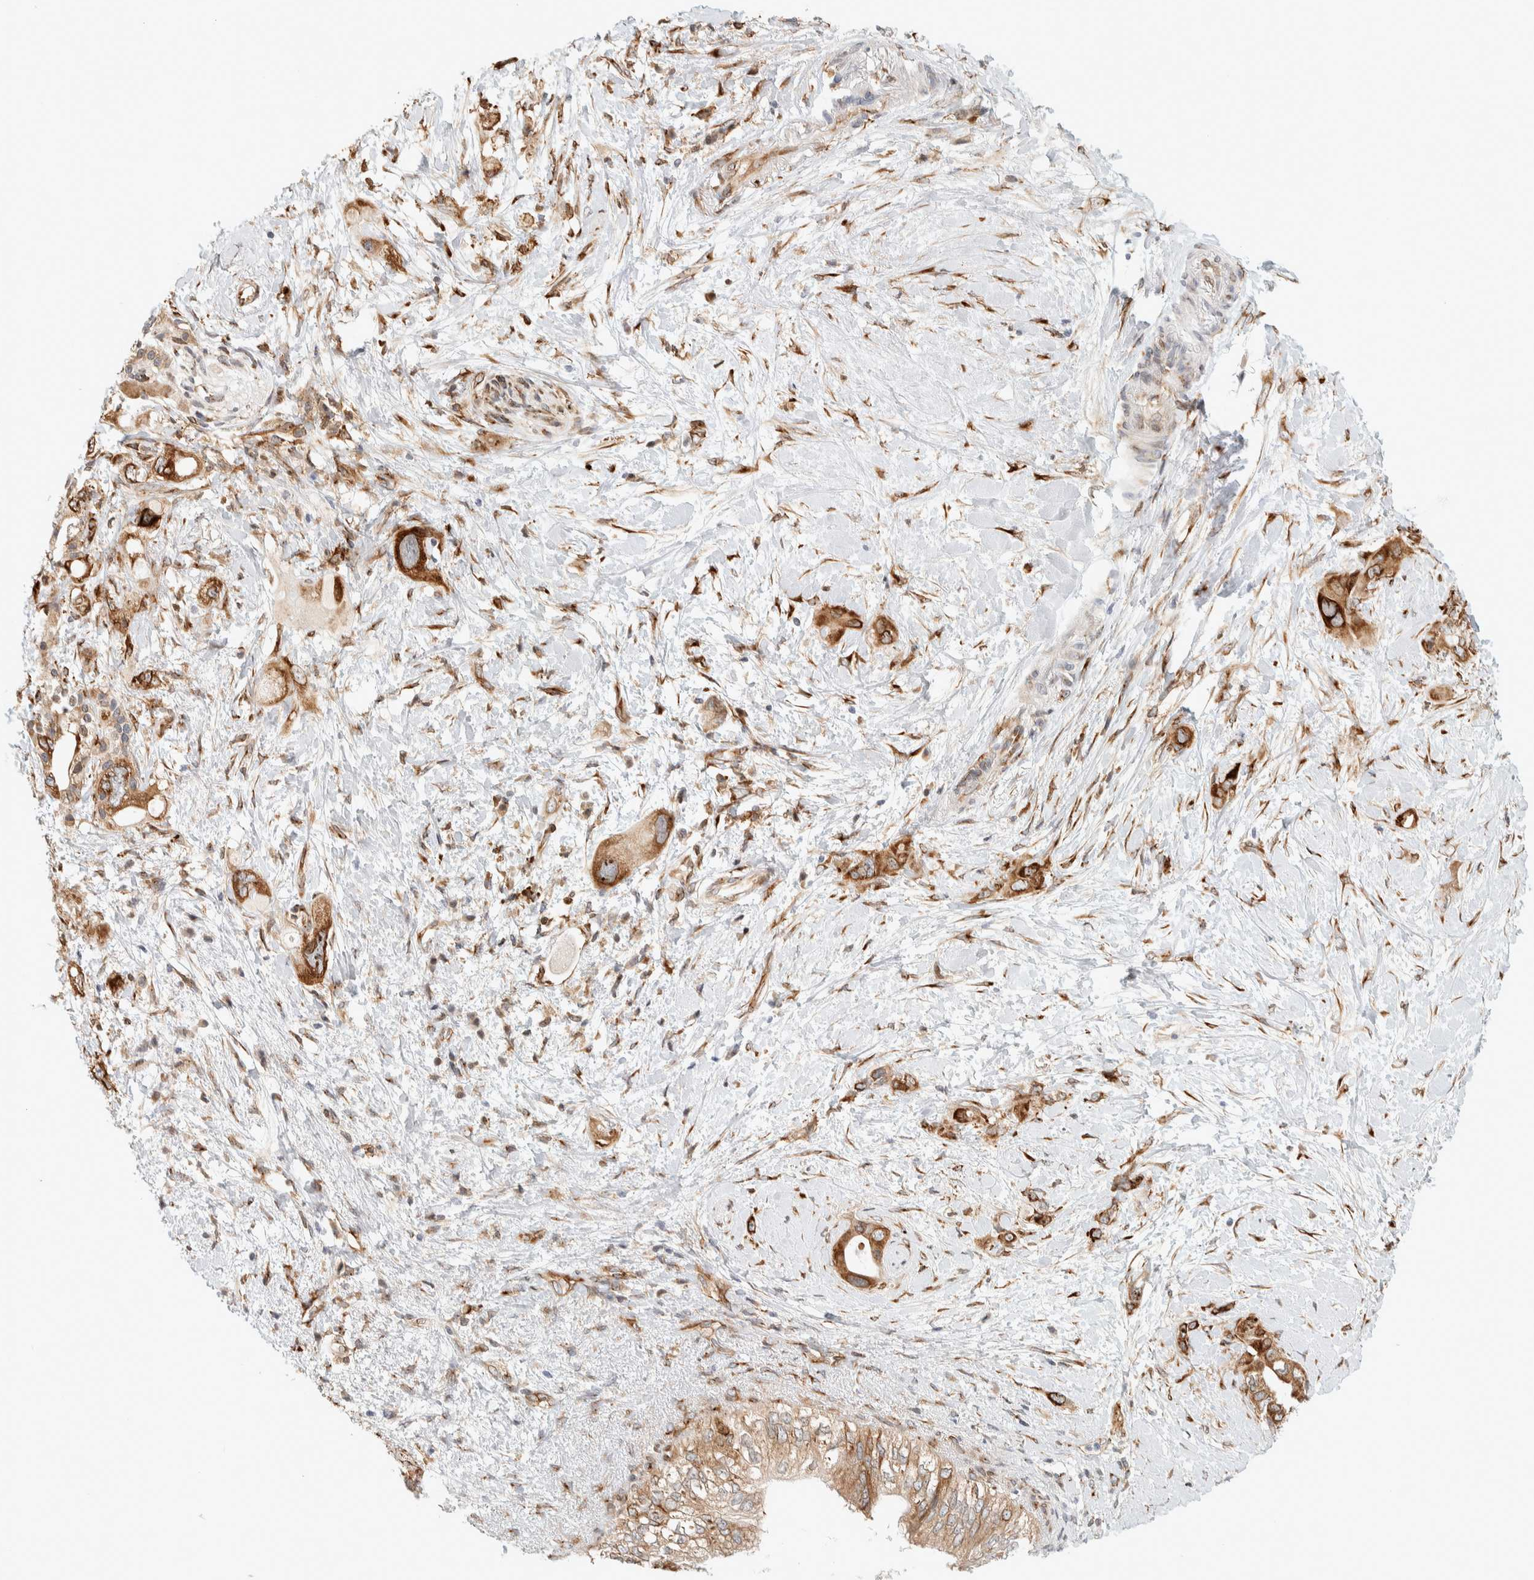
{"staining": {"intensity": "strong", "quantity": ">75%", "location": "cytoplasmic/membranous"}, "tissue": "pancreatic cancer", "cell_type": "Tumor cells", "image_type": "cancer", "snomed": [{"axis": "morphology", "description": "Adenocarcinoma, NOS"}, {"axis": "topography", "description": "Pancreas"}], "caption": "Tumor cells show strong cytoplasmic/membranous expression in about >75% of cells in adenocarcinoma (pancreatic).", "gene": "LLGL2", "patient": {"sex": "female", "age": 56}}